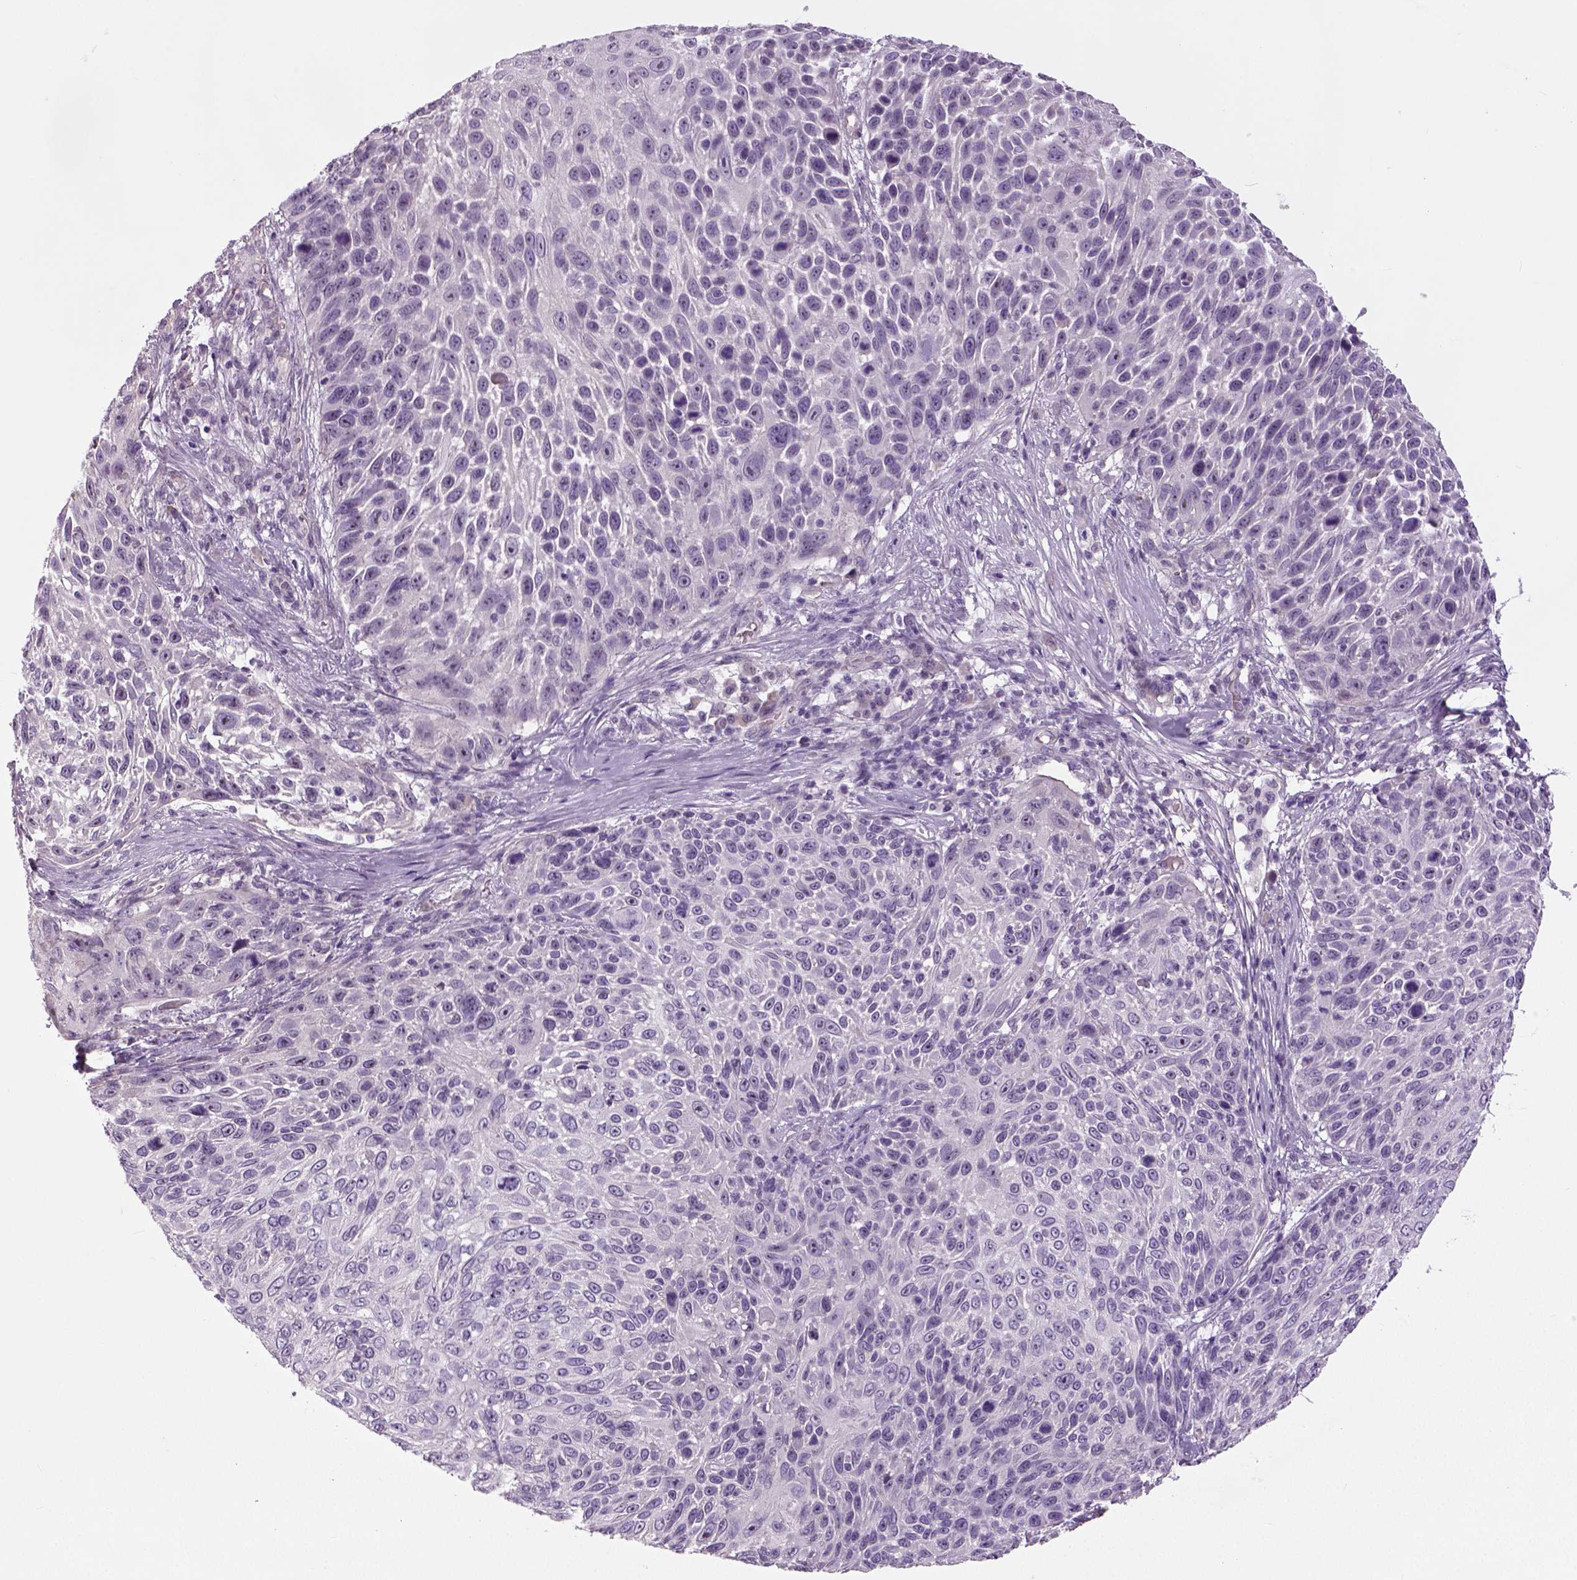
{"staining": {"intensity": "negative", "quantity": "none", "location": "none"}, "tissue": "skin cancer", "cell_type": "Tumor cells", "image_type": "cancer", "snomed": [{"axis": "morphology", "description": "Squamous cell carcinoma, NOS"}, {"axis": "topography", "description": "Skin"}], "caption": "Immunohistochemical staining of skin cancer reveals no significant expression in tumor cells. The staining was performed using DAB (3,3'-diaminobenzidine) to visualize the protein expression in brown, while the nuclei were stained in blue with hematoxylin (Magnification: 20x).", "gene": "NECAB1", "patient": {"sex": "male", "age": 92}}